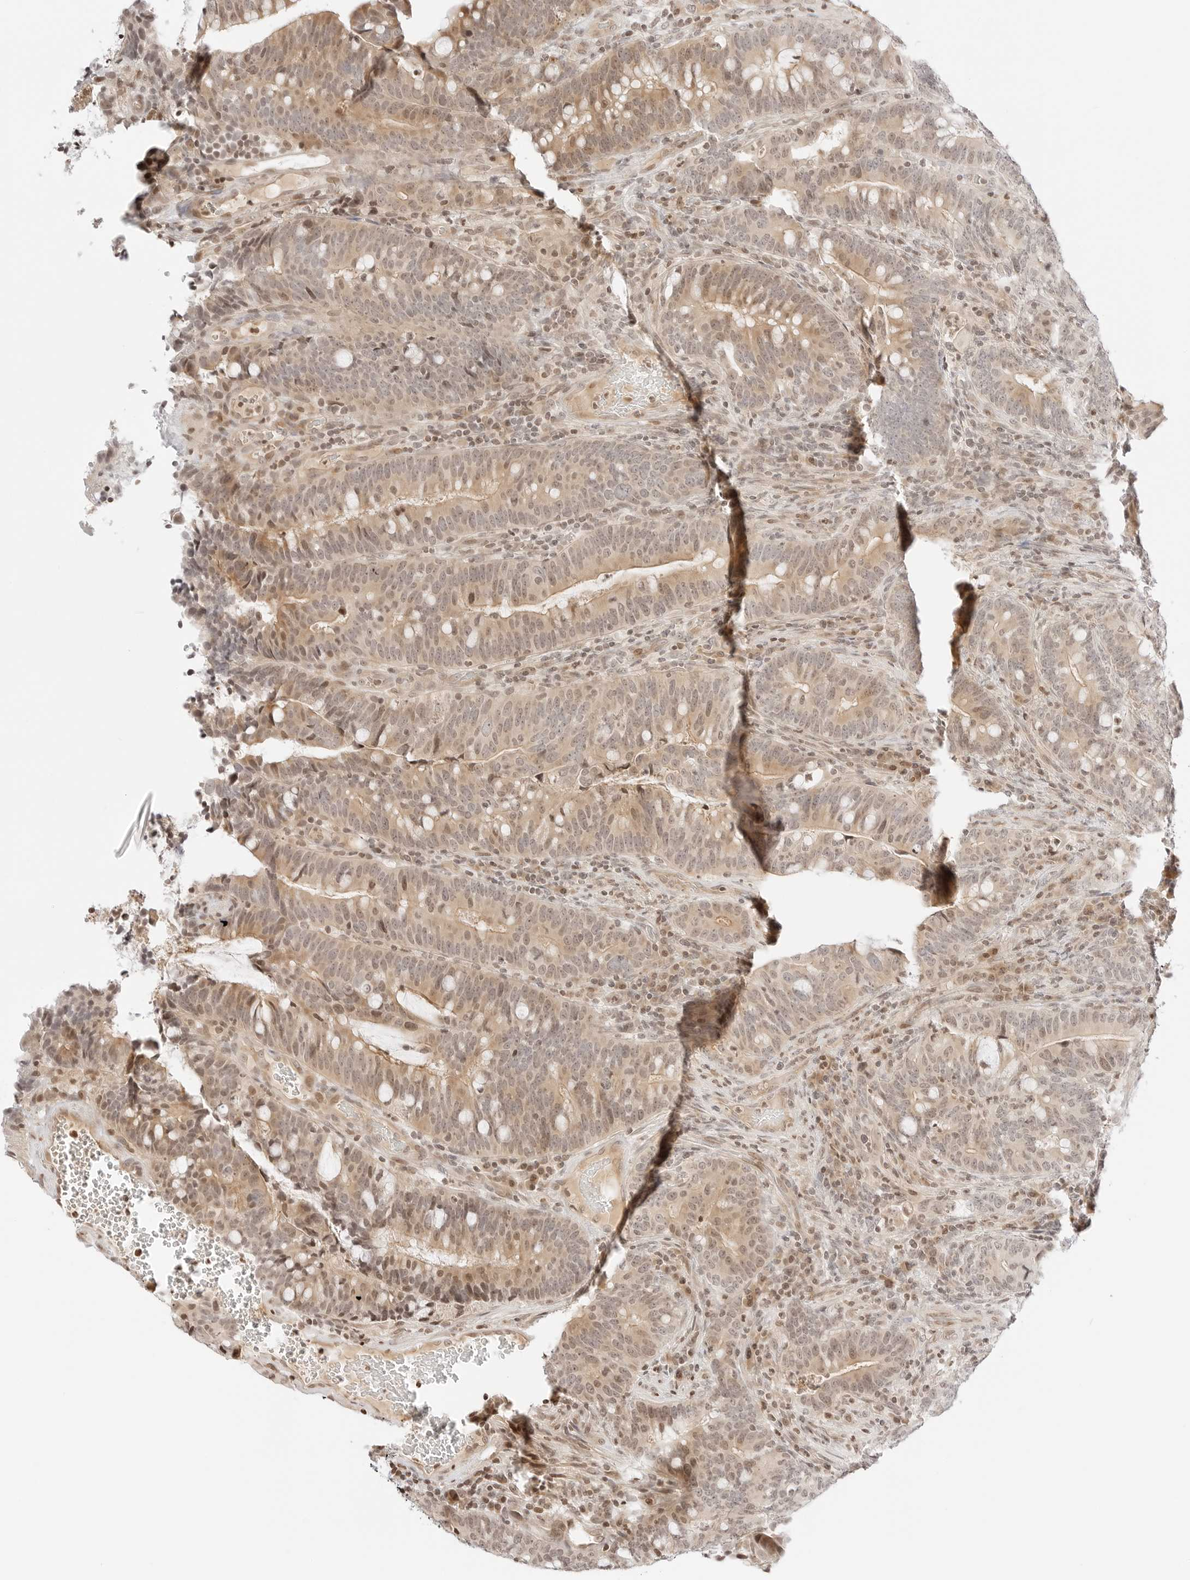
{"staining": {"intensity": "moderate", "quantity": ">75%", "location": "cytoplasmic/membranous,nuclear"}, "tissue": "colorectal cancer", "cell_type": "Tumor cells", "image_type": "cancer", "snomed": [{"axis": "morphology", "description": "Adenocarcinoma, NOS"}, {"axis": "topography", "description": "Colon"}], "caption": "Human colorectal cancer stained with a brown dye exhibits moderate cytoplasmic/membranous and nuclear positive staining in approximately >75% of tumor cells.", "gene": "RPS6KL1", "patient": {"sex": "female", "age": 66}}